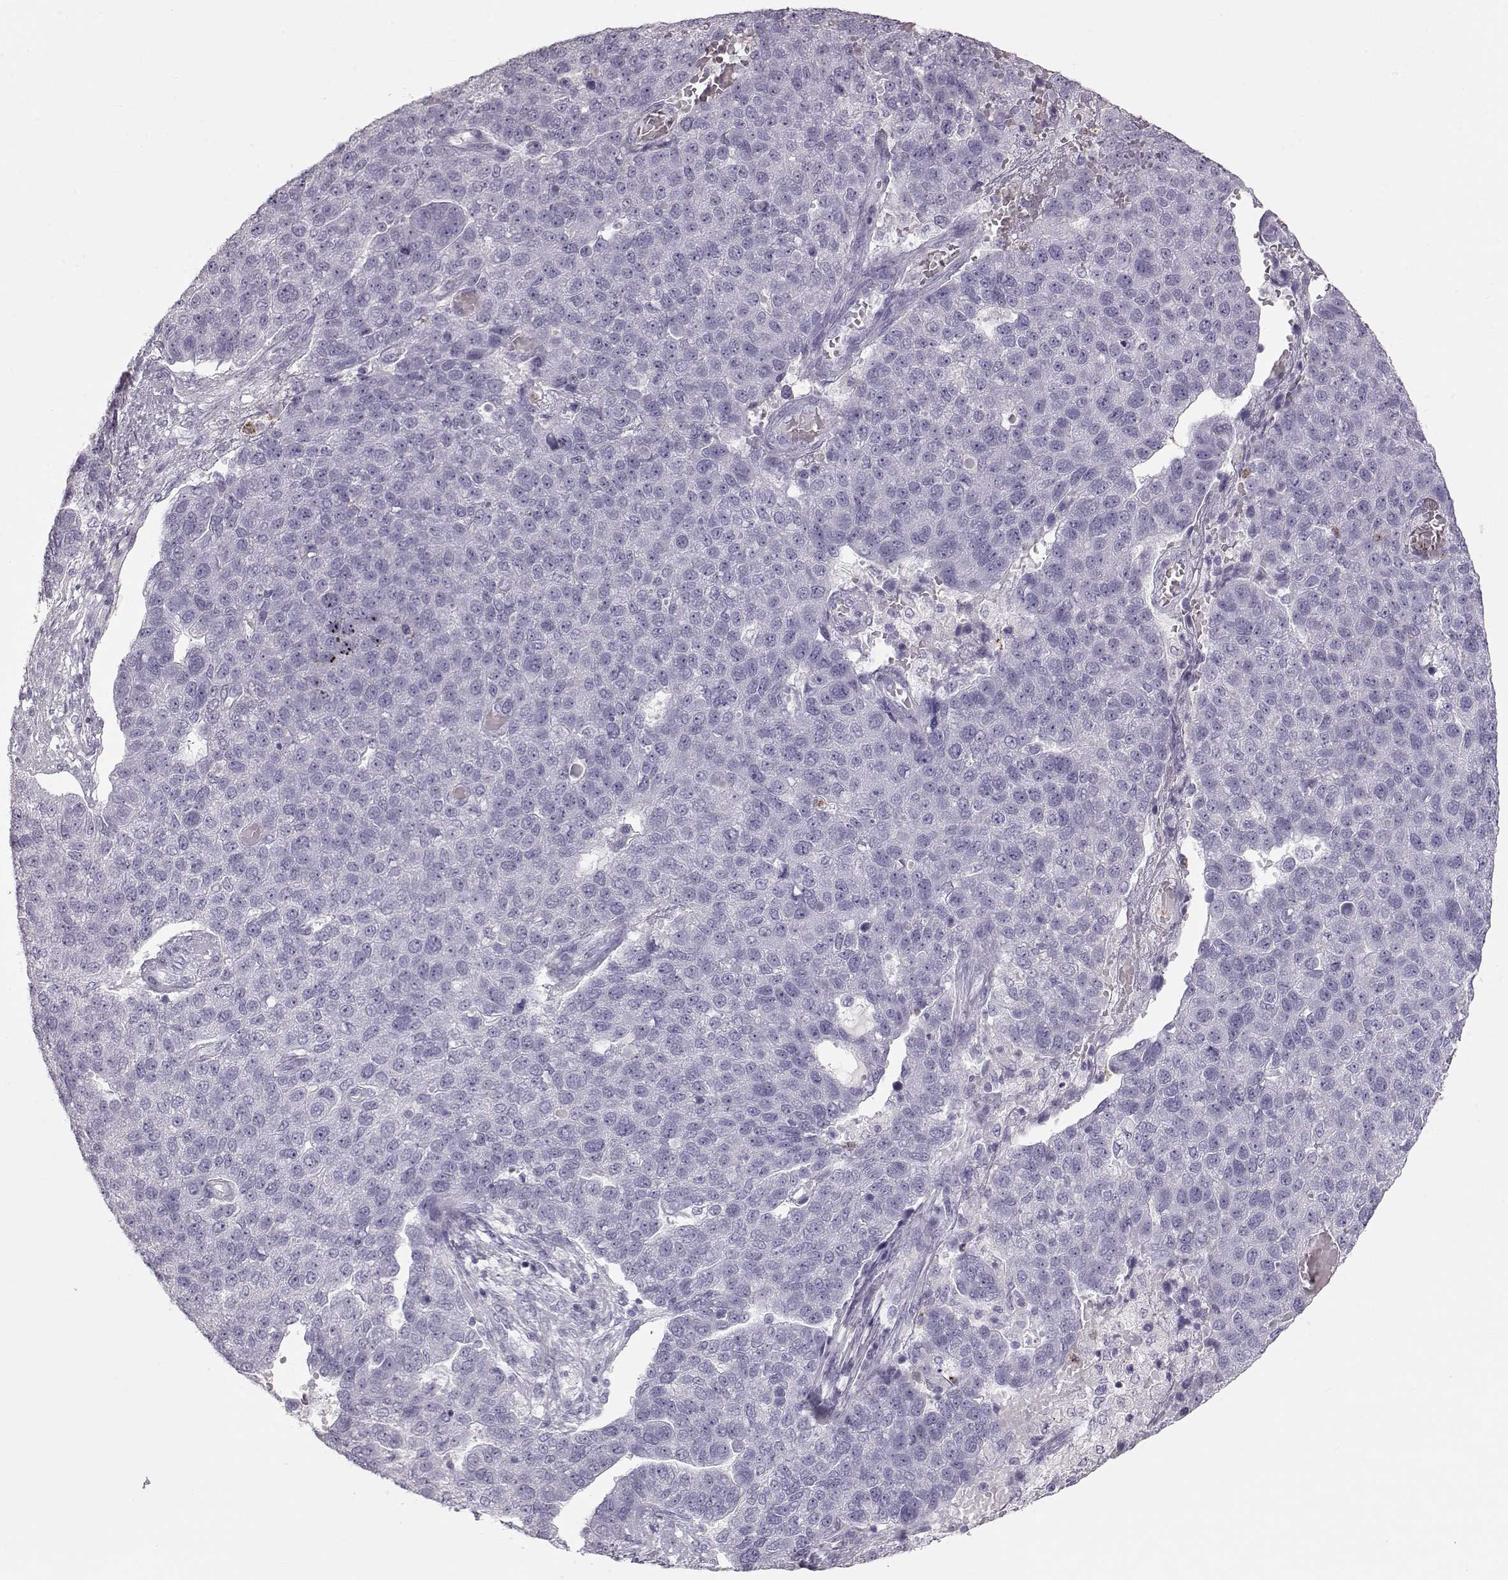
{"staining": {"intensity": "negative", "quantity": "none", "location": "none"}, "tissue": "pancreatic cancer", "cell_type": "Tumor cells", "image_type": "cancer", "snomed": [{"axis": "morphology", "description": "Adenocarcinoma, NOS"}, {"axis": "topography", "description": "Pancreas"}], "caption": "Immunohistochemistry (IHC) image of human pancreatic adenocarcinoma stained for a protein (brown), which displays no positivity in tumor cells.", "gene": "MIP", "patient": {"sex": "female", "age": 61}}